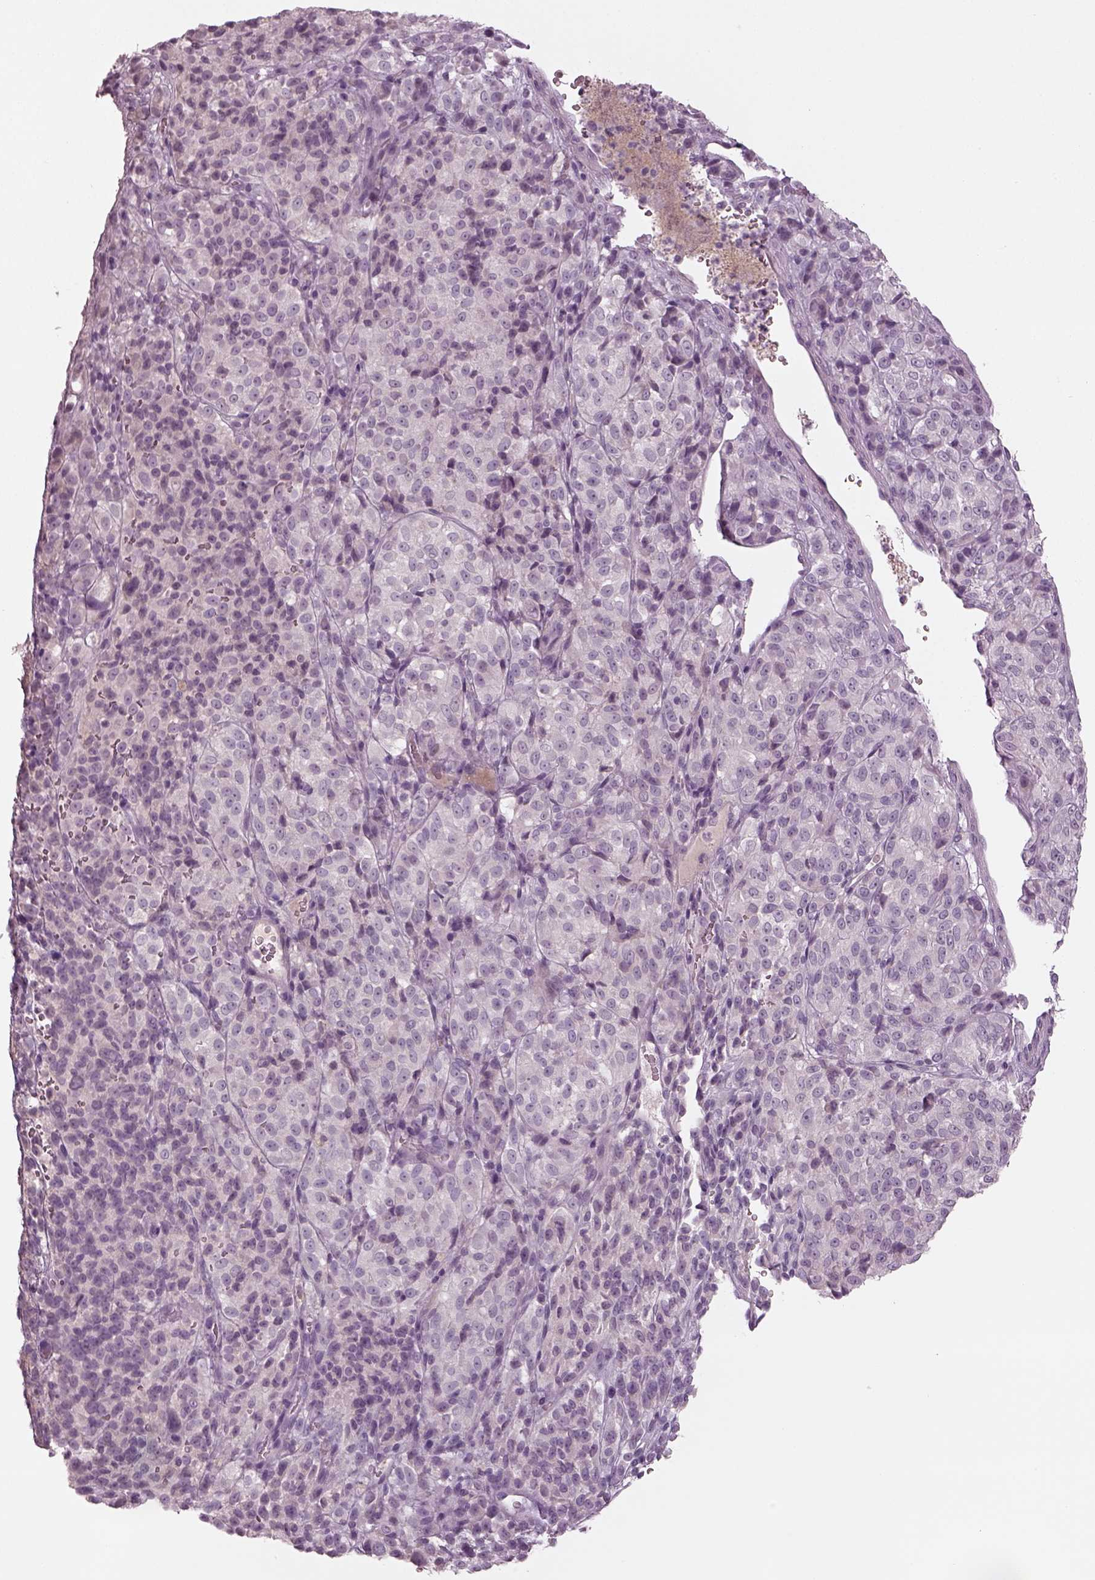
{"staining": {"intensity": "negative", "quantity": "none", "location": "none"}, "tissue": "melanoma", "cell_type": "Tumor cells", "image_type": "cancer", "snomed": [{"axis": "morphology", "description": "Malignant melanoma, Metastatic site"}, {"axis": "topography", "description": "Brain"}], "caption": "Human melanoma stained for a protein using immunohistochemistry reveals no staining in tumor cells.", "gene": "SPATA6L", "patient": {"sex": "female", "age": 56}}